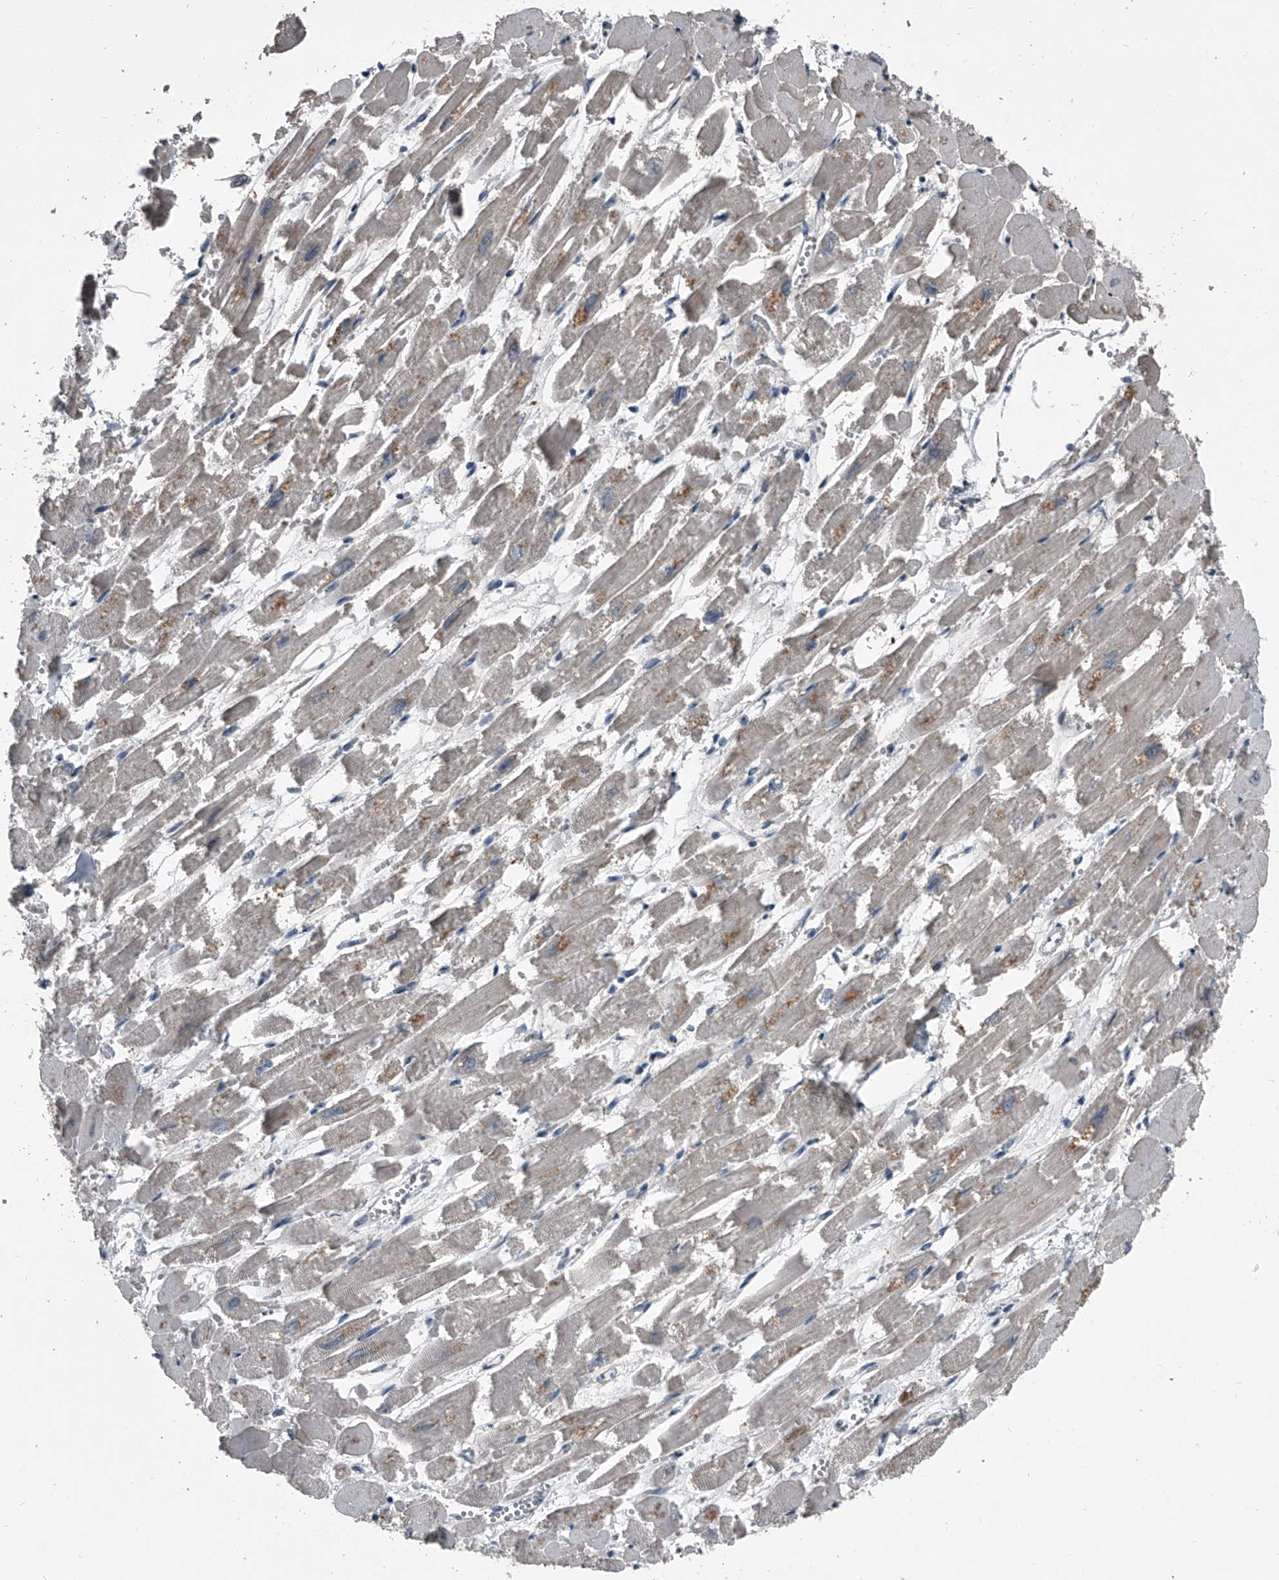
{"staining": {"intensity": "negative", "quantity": "none", "location": "none"}, "tissue": "heart muscle", "cell_type": "Cardiomyocytes", "image_type": "normal", "snomed": [{"axis": "morphology", "description": "Normal tissue, NOS"}, {"axis": "topography", "description": "Heart"}], "caption": "The IHC histopathology image has no significant positivity in cardiomyocytes of heart muscle.", "gene": "PIP5K1A", "patient": {"sex": "male", "age": 54}}